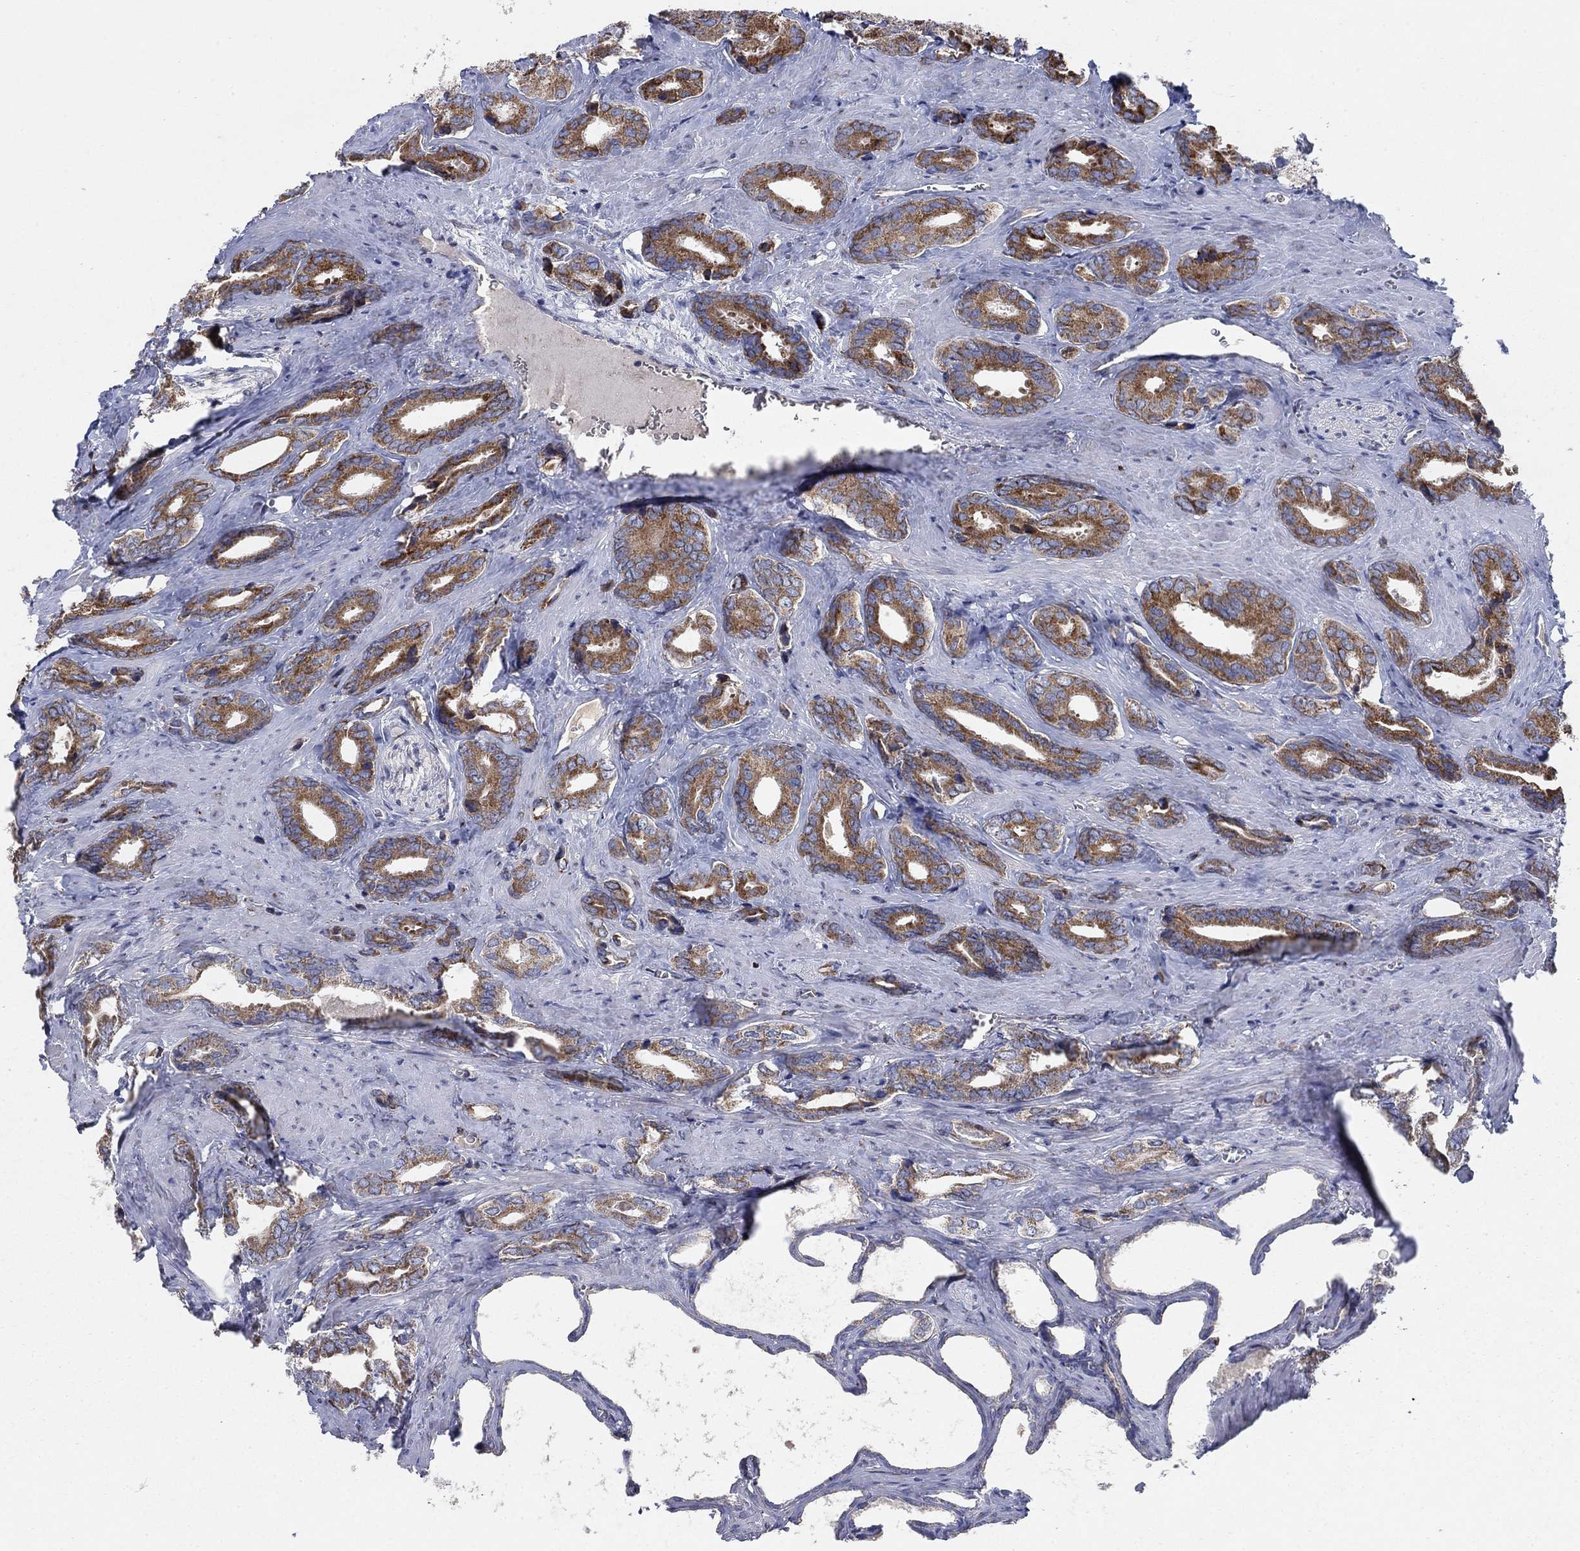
{"staining": {"intensity": "moderate", "quantity": ">75%", "location": "cytoplasmic/membranous"}, "tissue": "prostate cancer", "cell_type": "Tumor cells", "image_type": "cancer", "snomed": [{"axis": "morphology", "description": "Adenocarcinoma, NOS"}, {"axis": "topography", "description": "Prostate"}], "caption": "Prostate adenocarcinoma tissue demonstrates moderate cytoplasmic/membranous staining in approximately >75% of tumor cells, visualized by immunohistochemistry.", "gene": "PNPLA2", "patient": {"sex": "male", "age": 66}}